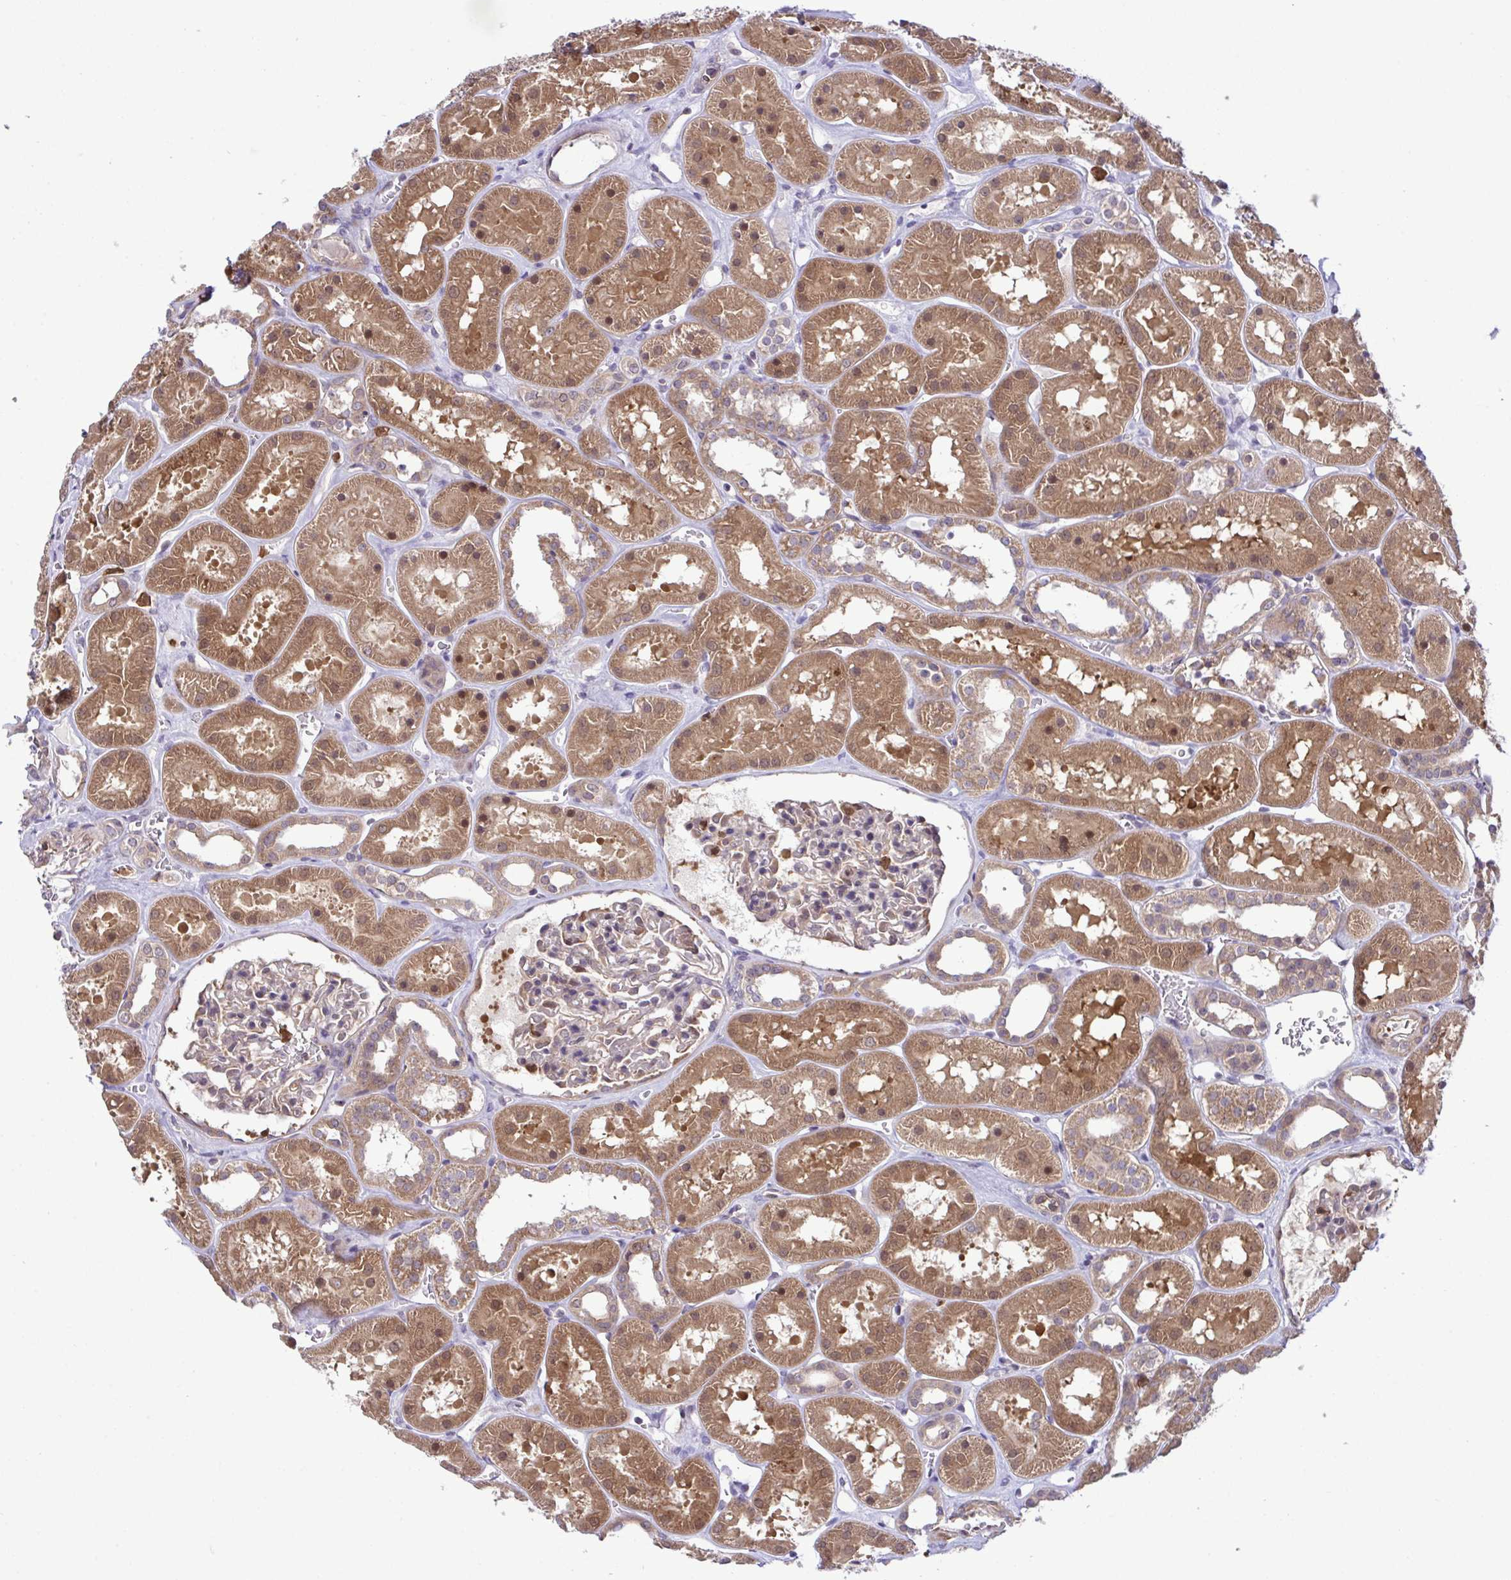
{"staining": {"intensity": "moderate", "quantity": "<25%", "location": "cytoplasmic/membranous"}, "tissue": "kidney", "cell_type": "Cells in glomeruli", "image_type": "normal", "snomed": [{"axis": "morphology", "description": "Normal tissue, NOS"}, {"axis": "topography", "description": "Kidney"}], "caption": "Protein staining by IHC reveals moderate cytoplasmic/membranous expression in approximately <25% of cells in glomeruli in benign kidney.", "gene": "CMPK1", "patient": {"sex": "female", "age": 41}}